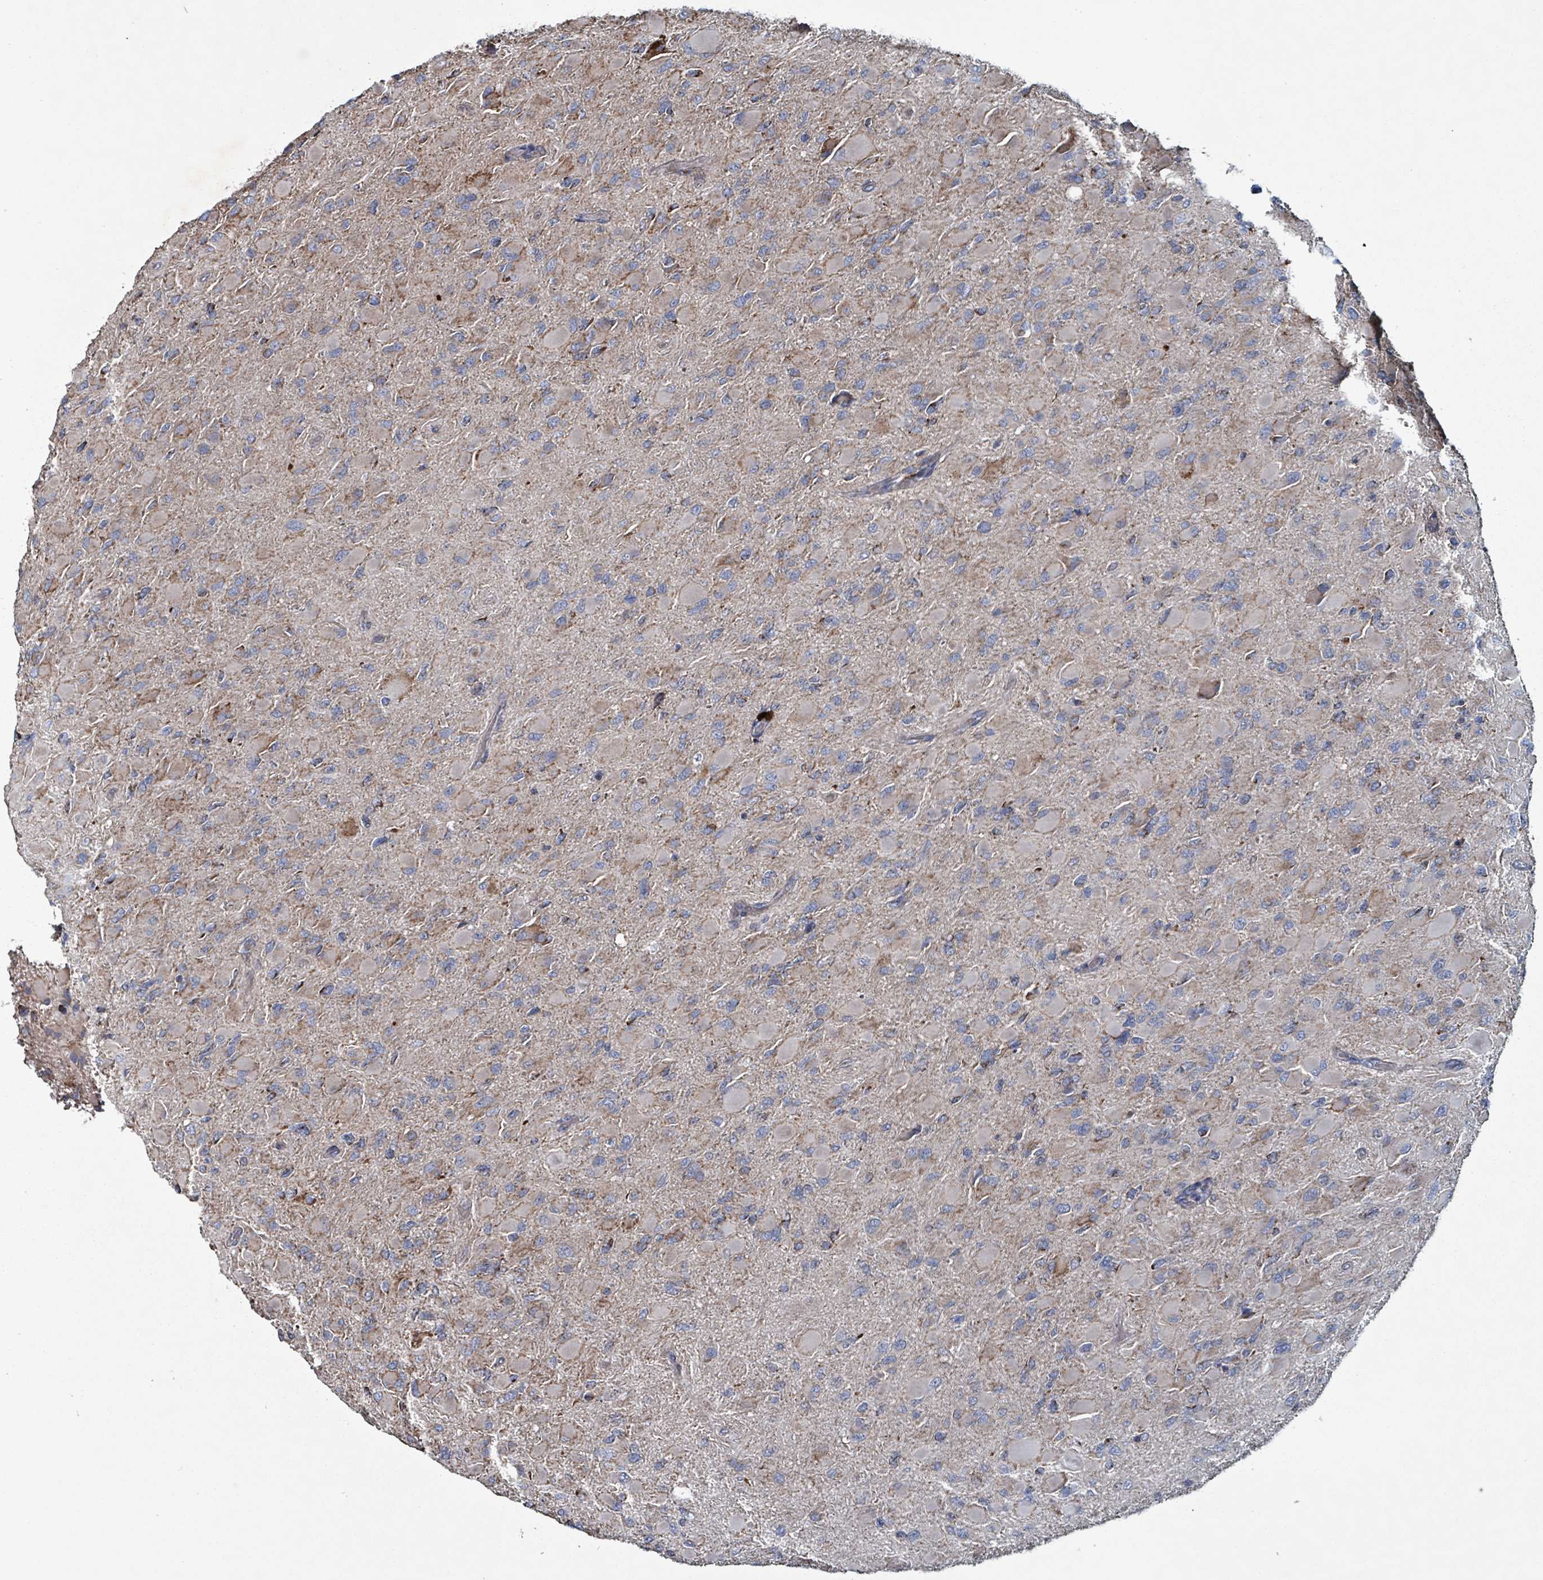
{"staining": {"intensity": "weak", "quantity": "25%-75%", "location": "cytoplasmic/membranous"}, "tissue": "glioma", "cell_type": "Tumor cells", "image_type": "cancer", "snomed": [{"axis": "morphology", "description": "Glioma, malignant, High grade"}, {"axis": "topography", "description": "Cerebral cortex"}], "caption": "Protein analysis of glioma tissue reveals weak cytoplasmic/membranous positivity in about 25%-75% of tumor cells.", "gene": "ABHD18", "patient": {"sex": "female", "age": 36}}